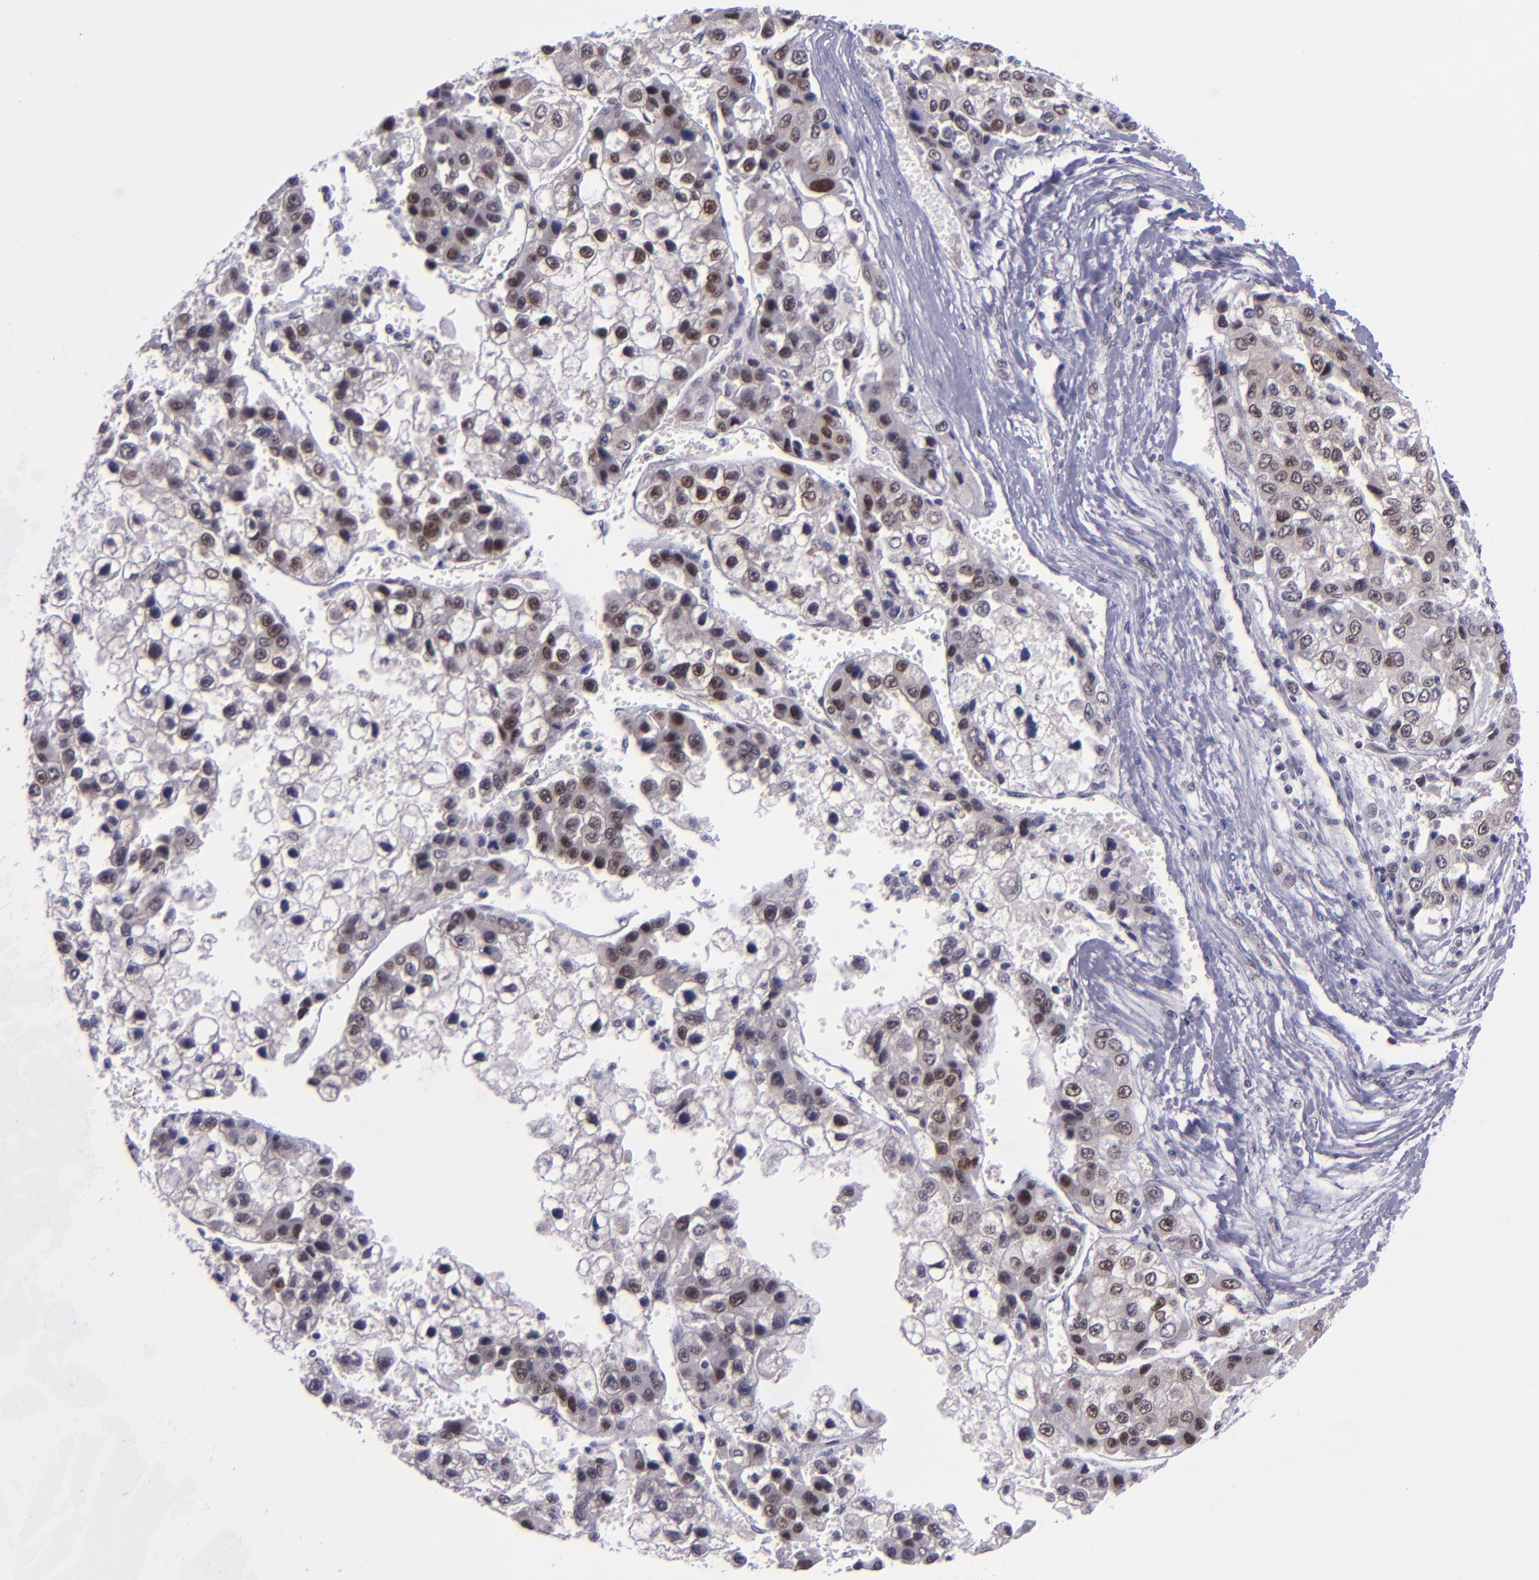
{"staining": {"intensity": "weak", "quantity": "25%-75%", "location": "nuclear"}, "tissue": "liver cancer", "cell_type": "Tumor cells", "image_type": "cancer", "snomed": [{"axis": "morphology", "description": "Carcinoma, Hepatocellular, NOS"}, {"axis": "topography", "description": "Liver"}], "caption": "A photomicrograph of liver cancer stained for a protein demonstrates weak nuclear brown staining in tumor cells.", "gene": "BAG1", "patient": {"sex": "female", "age": 66}}